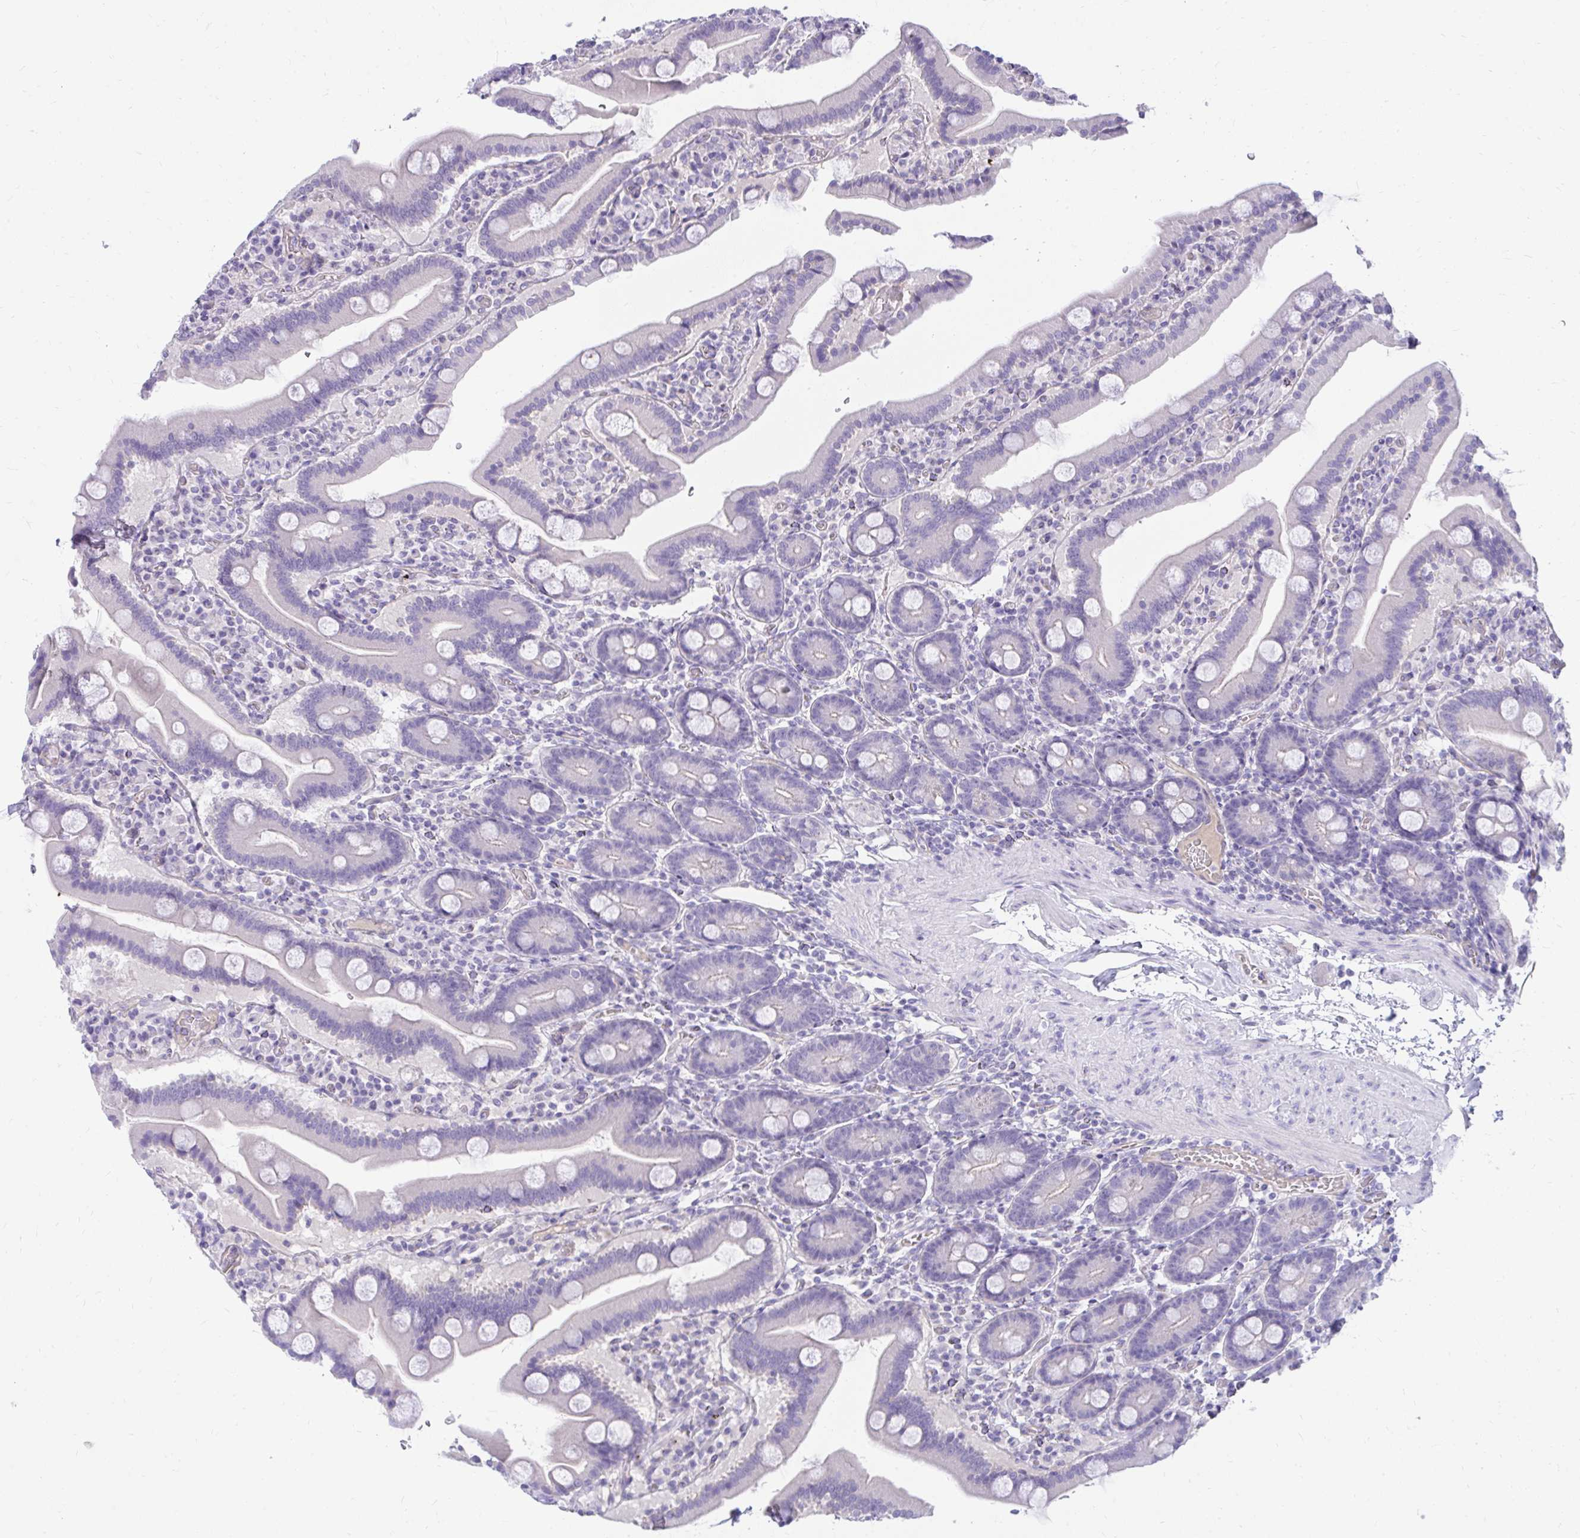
{"staining": {"intensity": "negative", "quantity": "none", "location": "none"}, "tissue": "duodenum", "cell_type": "Glandular cells", "image_type": "normal", "snomed": [{"axis": "morphology", "description": "Normal tissue, NOS"}, {"axis": "topography", "description": "Duodenum"}], "caption": "This micrograph is of benign duodenum stained with IHC to label a protein in brown with the nuclei are counter-stained blue. There is no positivity in glandular cells.", "gene": "LRRC36", "patient": {"sex": "male", "age": 55}}